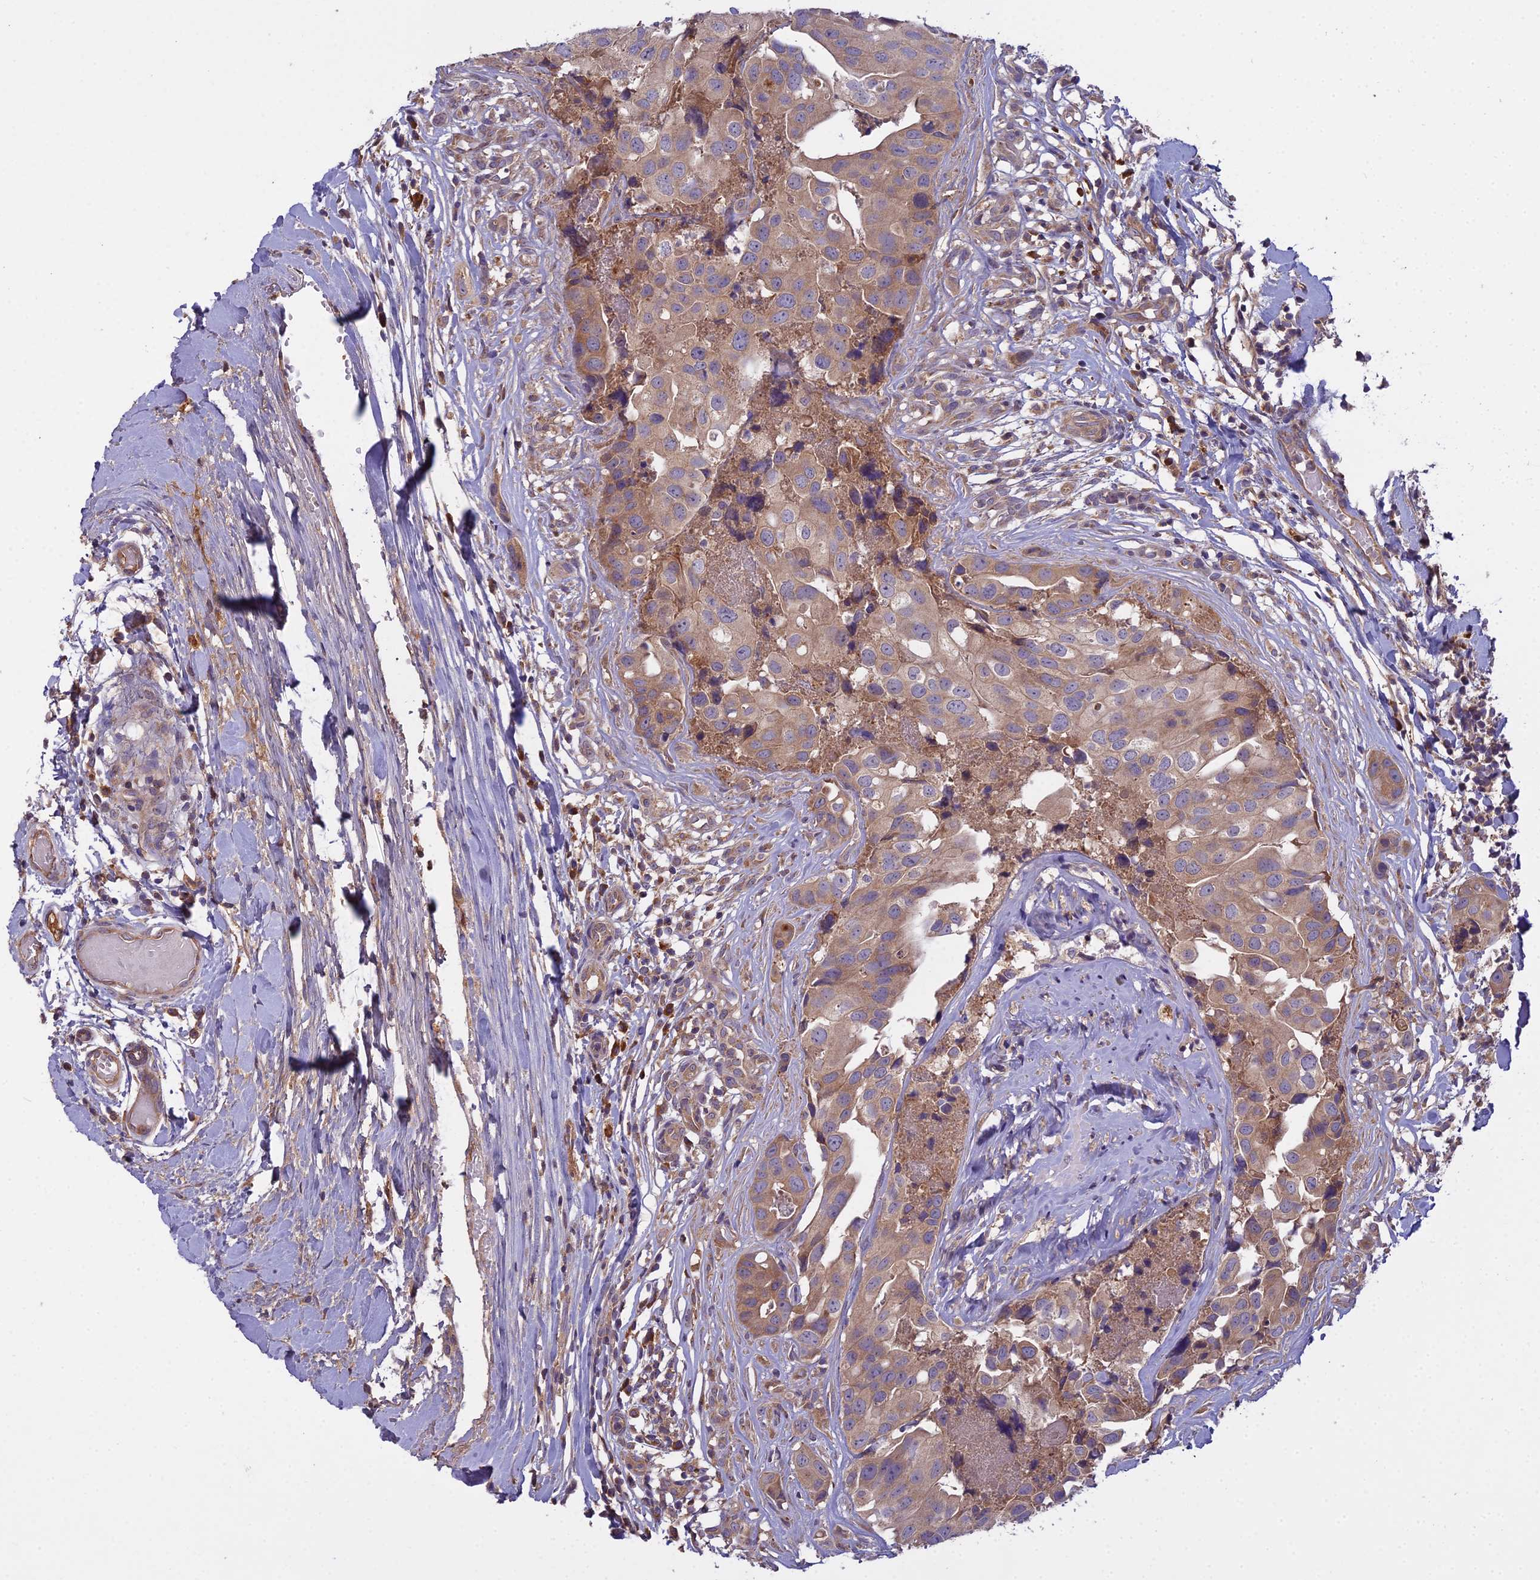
{"staining": {"intensity": "moderate", "quantity": ">75%", "location": "cytoplasmic/membranous"}, "tissue": "head and neck cancer", "cell_type": "Tumor cells", "image_type": "cancer", "snomed": [{"axis": "morphology", "description": "Adenocarcinoma, NOS"}, {"axis": "morphology", "description": "Adenocarcinoma, metastatic, NOS"}, {"axis": "topography", "description": "Head-Neck"}], "caption": "This image displays IHC staining of head and neck adenocarcinoma, with medium moderate cytoplasmic/membranous staining in approximately >75% of tumor cells.", "gene": "CCDC167", "patient": {"sex": "male", "age": 75}}